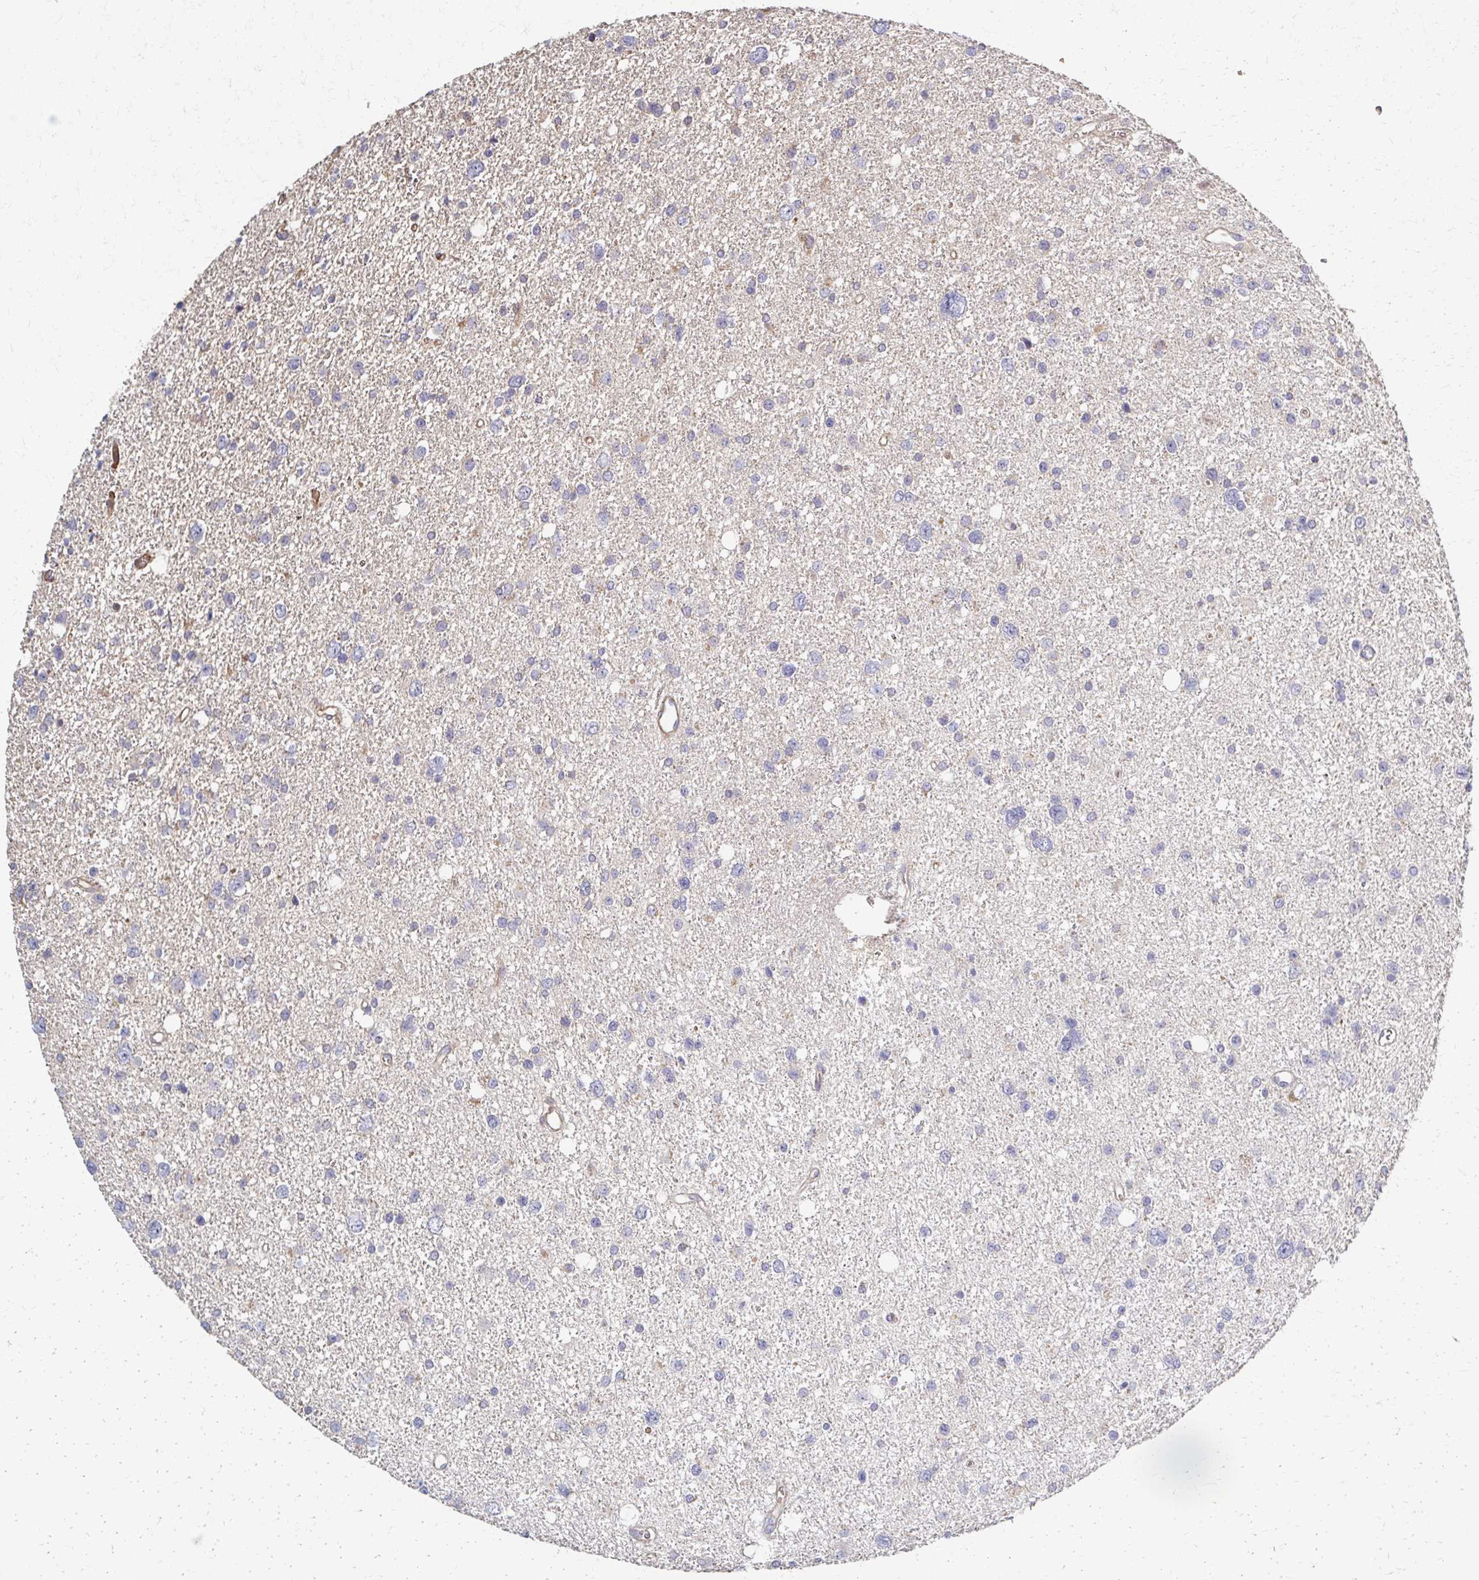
{"staining": {"intensity": "negative", "quantity": "none", "location": "none"}, "tissue": "glioma", "cell_type": "Tumor cells", "image_type": "cancer", "snomed": [{"axis": "morphology", "description": "Glioma, malignant, Low grade"}, {"axis": "topography", "description": "Brain"}], "caption": "The immunohistochemistry (IHC) histopathology image has no significant positivity in tumor cells of malignant glioma (low-grade) tissue.", "gene": "SKA2", "patient": {"sex": "female", "age": 55}}